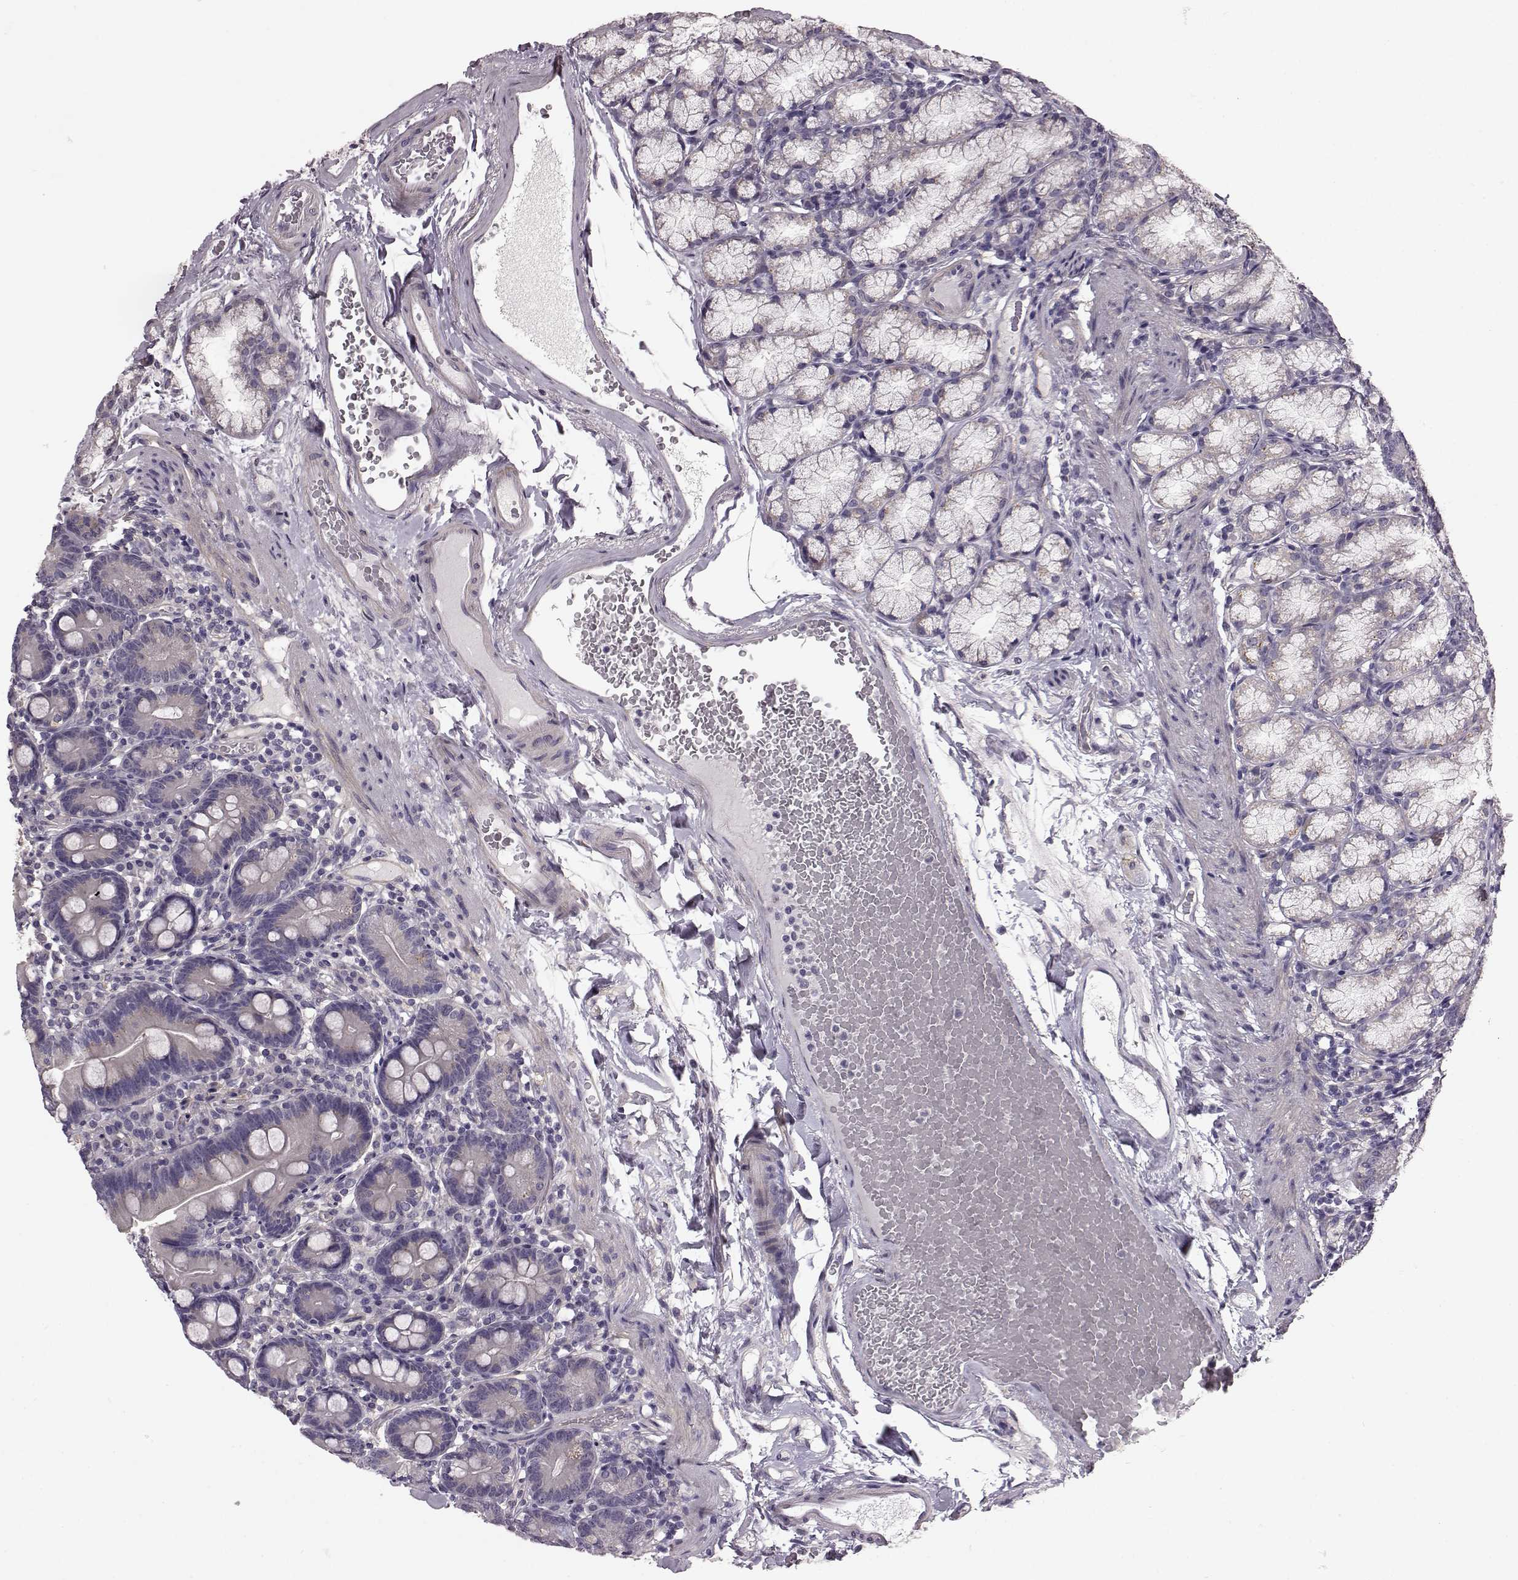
{"staining": {"intensity": "negative", "quantity": "none", "location": "none"}, "tissue": "duodenum", "cell_type": "Glandular cells", "image_type": "normal", "snomed": [{"axis": "morphology", "description": "Normal tissue, NOS"}, {"axis": "topography", "description": "Duodenum"}], "caption": "This is a micrograph of immunohistochemistry staining of normal duodenum, which shows no staining in glandular cells. (DAB (3,3'-diaminobenzidine) IHC visualized using brightfield microscopy, high magnification).", "gene": "GRK1", "patient": {"sex": "female", "age": 67}}